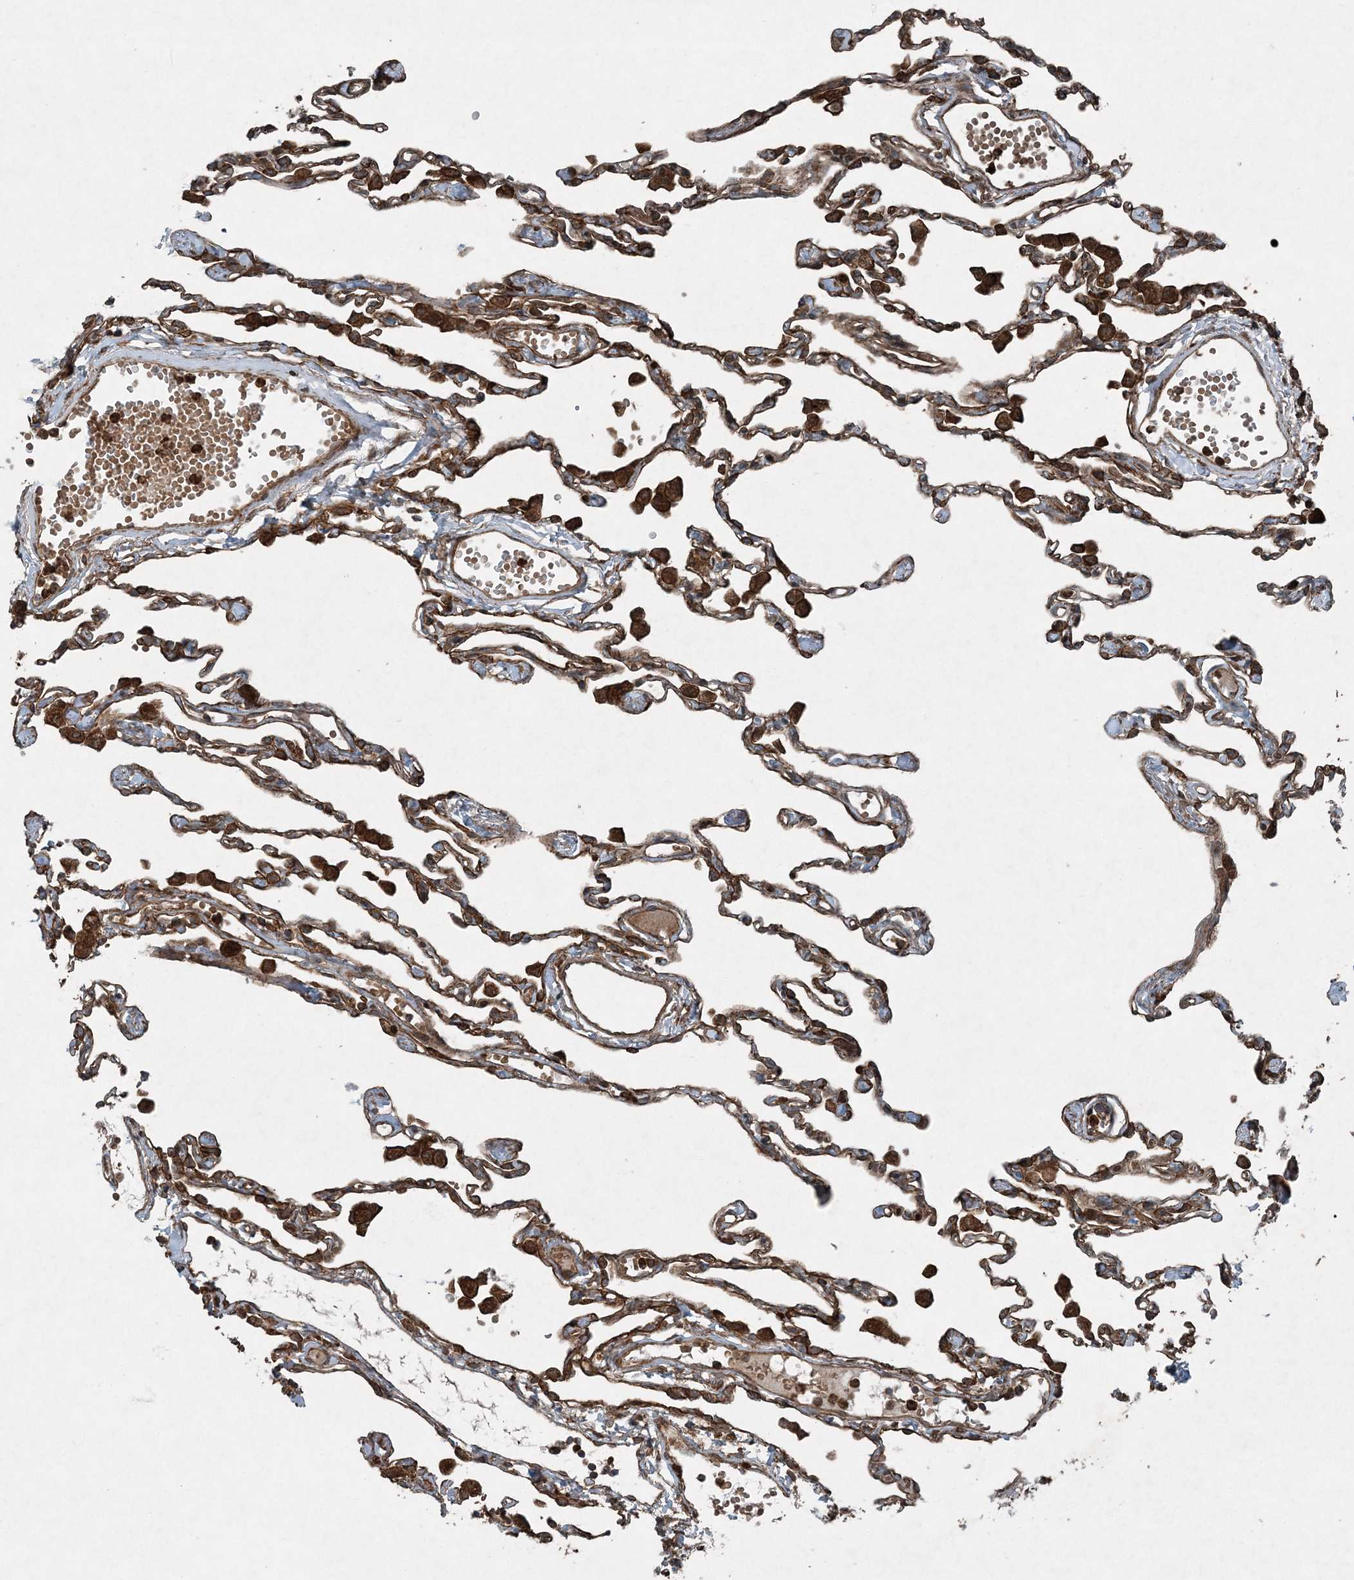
{"staining": {"intensity": "strong", "quantity": ">75%", "location": "cytoplasmic/membranous"}, "tissue": "lung", "cell_type": "Alveolar cells", "image_type": "normal", "snomed": [{"axis": "morphology", "description": "Normal tissue, NOS"}, {"axis": "topography", "description": "Lung"}], "caption": "Protein analysis of unremarkable lung demonstrates strong cytoplasmic/membranous expression in approximately >75% of alveolar cells. The staining was performed using DAB, with brown indicating positive protein expression. Nuclei are stained blue with hematoxylin.", "gene": "COPS7B", "patient": {"sex": "female", "age": 49}}